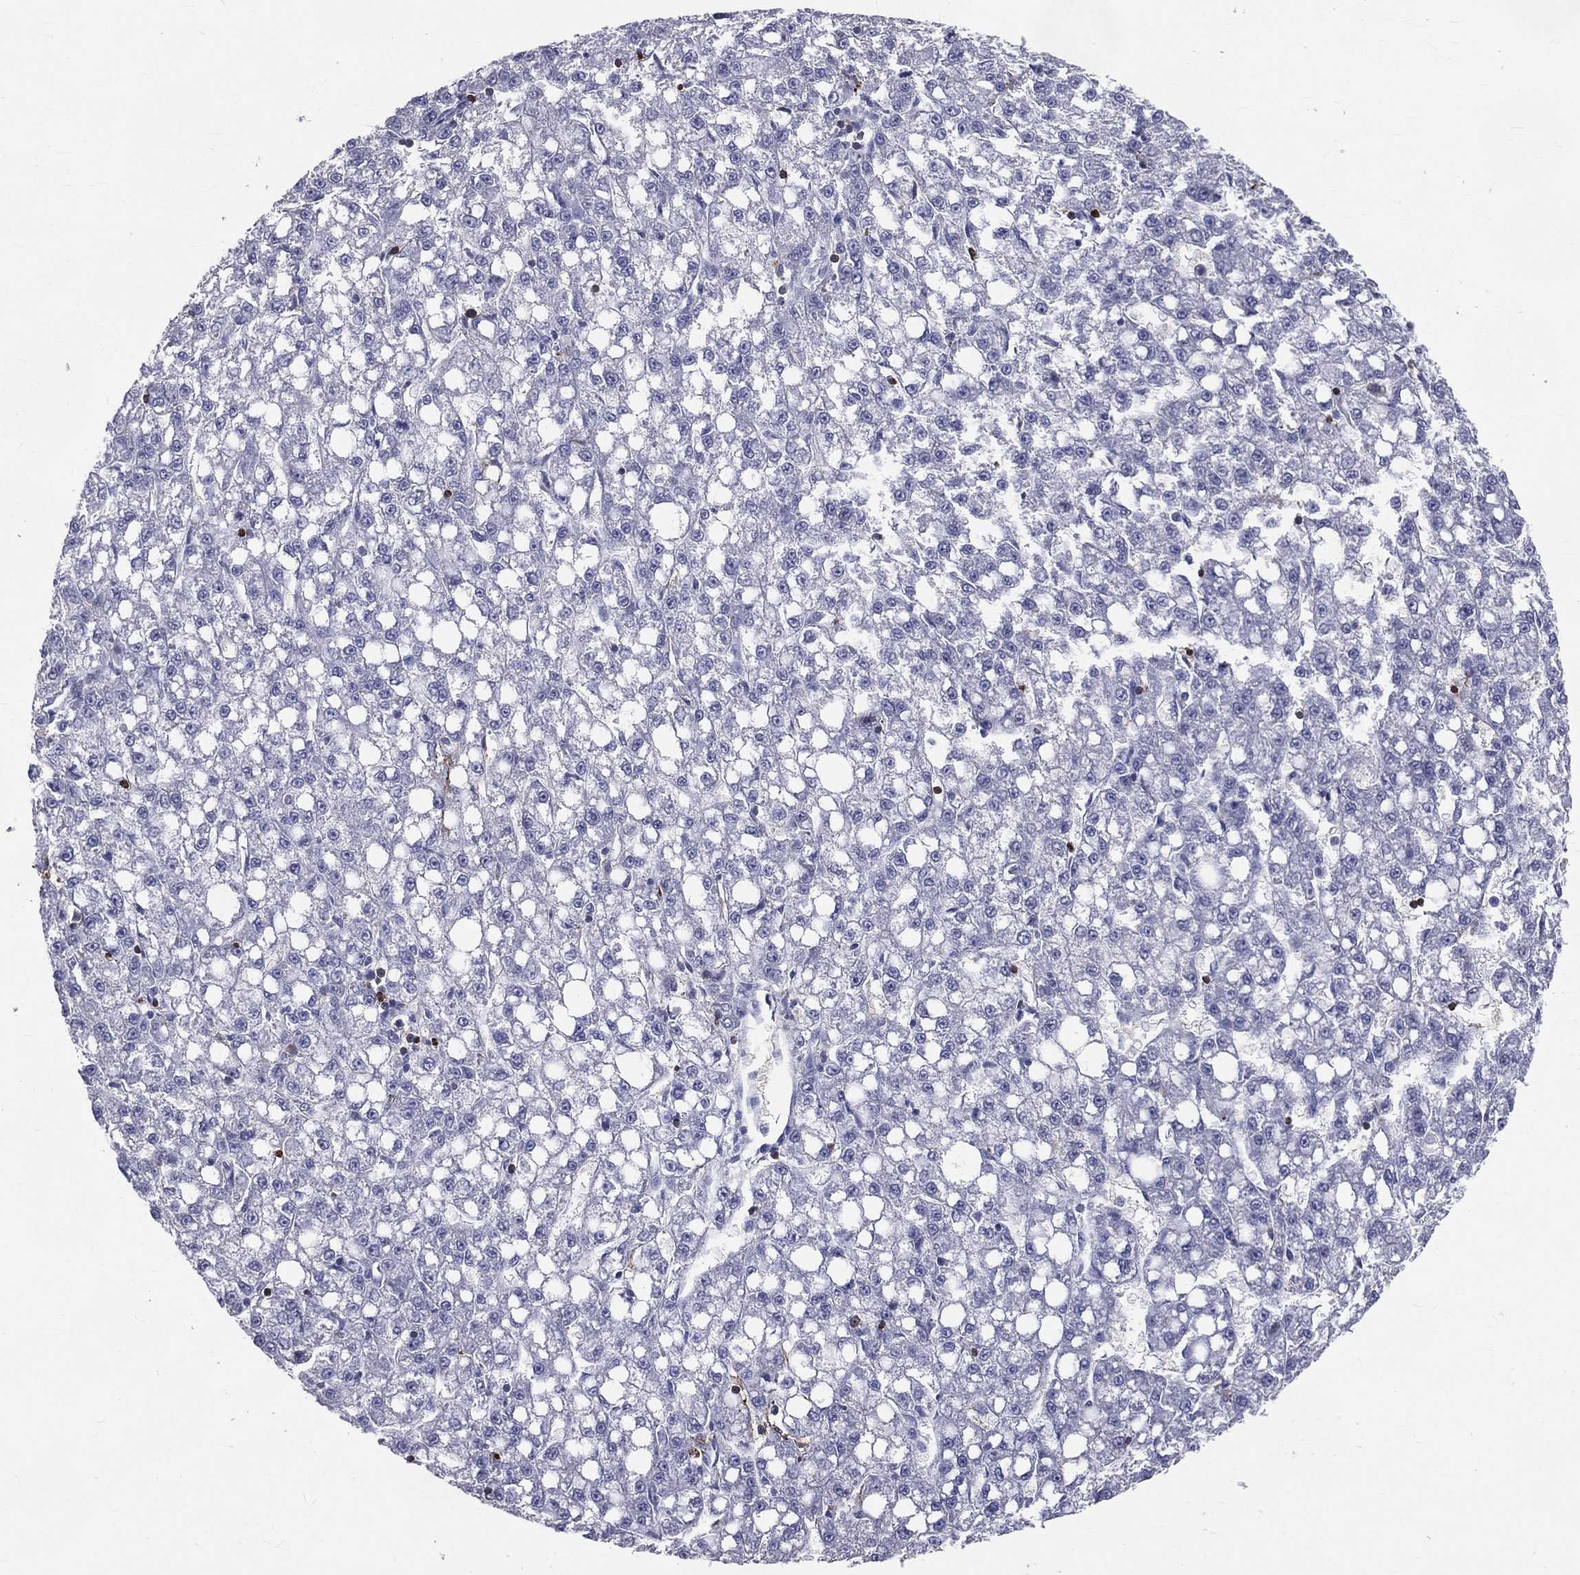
{"staining": {"intensity": "negative", "quantity": "none", "location": "none"}, "tissue": "liver cancer", "cell_type": "Tumor cells", "image_type": "cancer", "snomed": [{"axis": "morphology", "description": "Carcinoma, Hepatocellular, NOS"}, {"axis": "topography", "description": "Liver"}], "caption": "There is no significant positivity in tumor cells of liver cancer (hepatocellular carcinoma). (Immunohistochemistry, brightfield microscopy, high magnification).", "gene": "CTSW", "patient": {"sex": "female", "age": 65}}